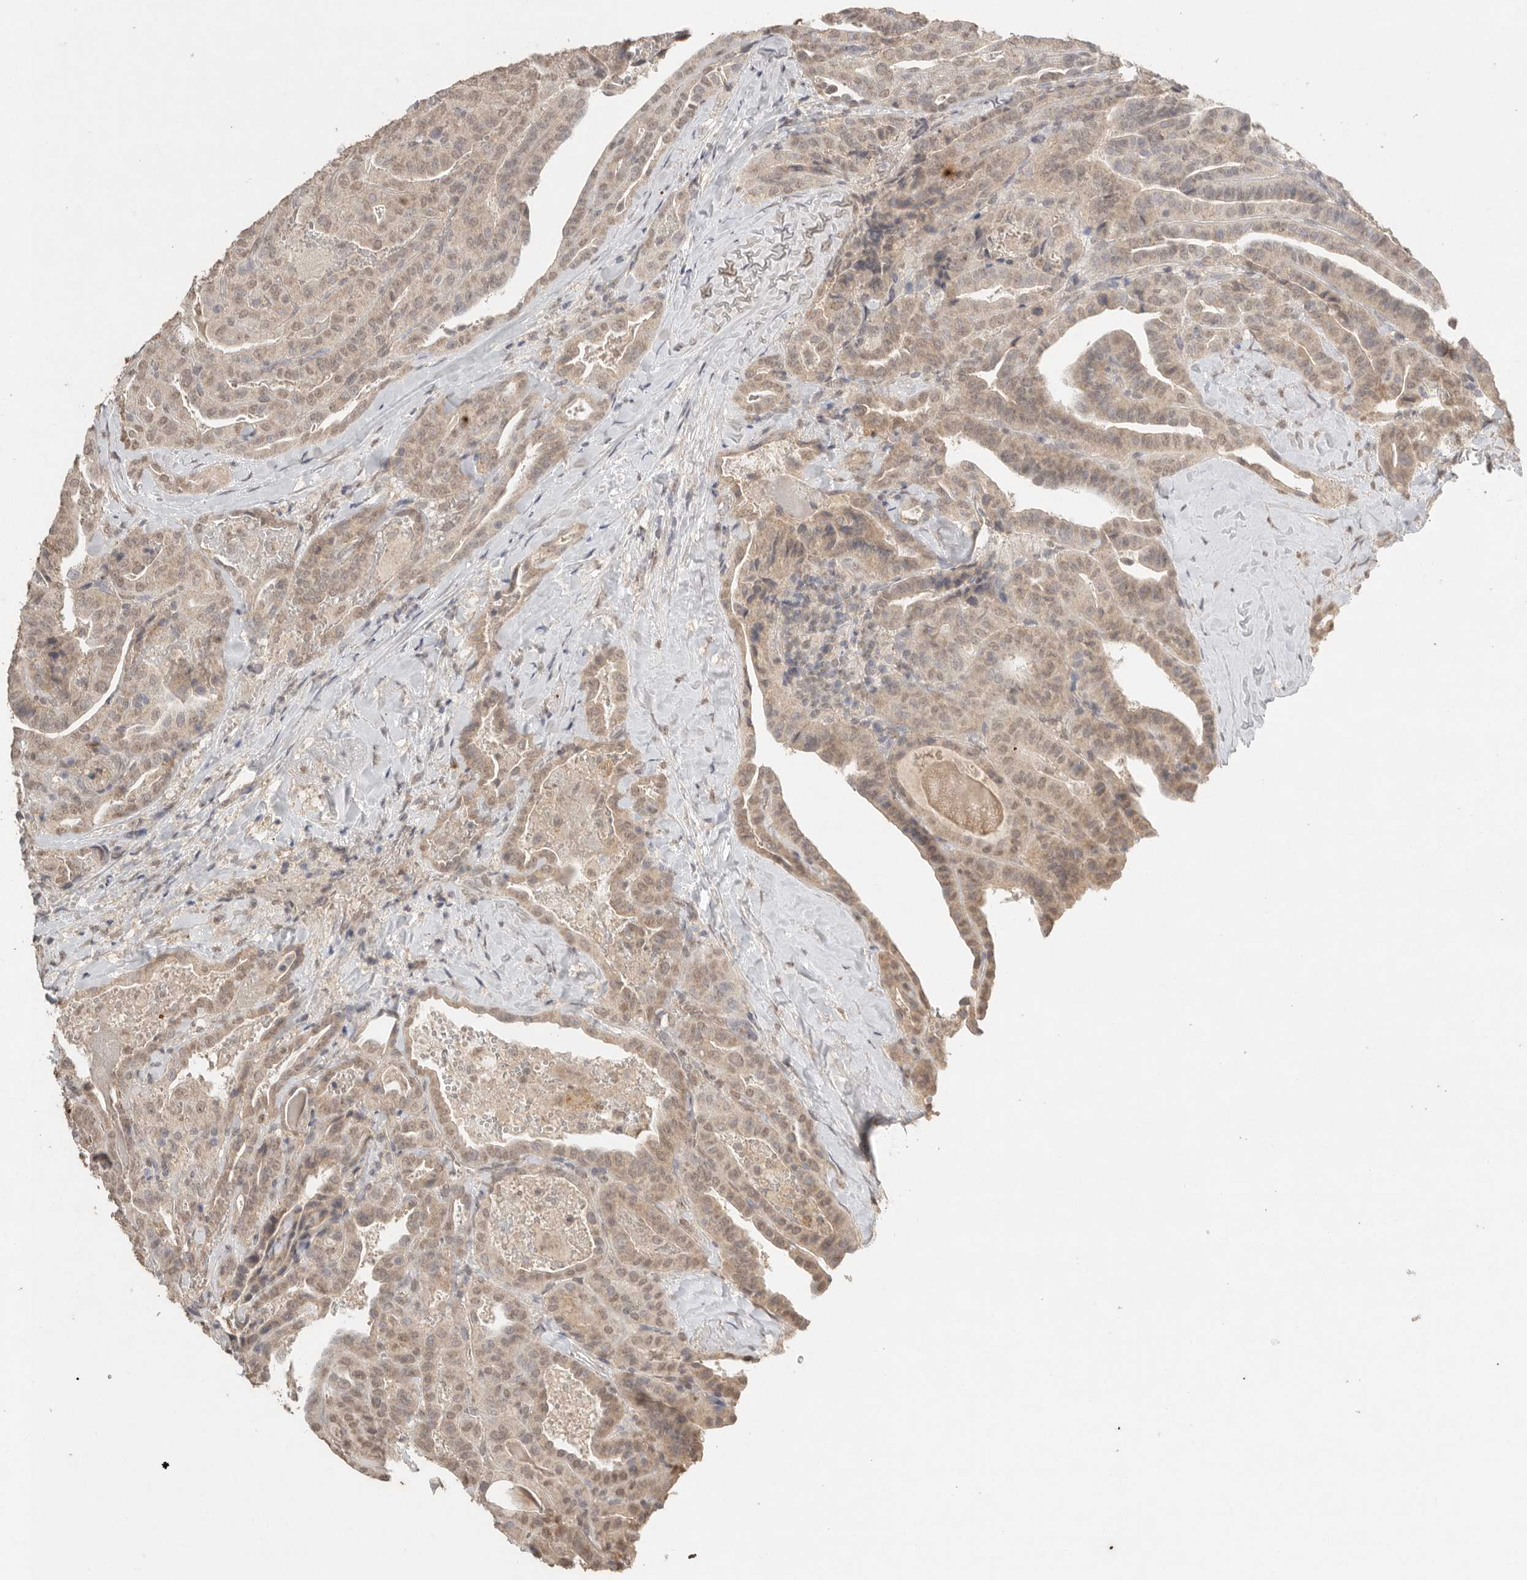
{"staining": {"intensity": "weak", "quantity": "25%-75%", "location": "cytoplasmic/membranous,nuclear"}, "tissue": "thyroid cancer", "cell_type": "Tumor cells", "image_type": "cancer", "snomed": [{"axis": "morphology", "description": "Papillary adenocarcinoma, NOS"}, {"axis": "topography", "description": "Thyroid gland"}], "caption": "Protein expression analysis of thyroid papillary adenocarcinoma exhibits weak cytoplasmic/membranous and nuclear expression in approximately 25%-75% of tumor cells. (DAB IHC with brightfield microscopy, high magnification).", "gene": "KLK5", "patient": {"sex": "male", "age": 77}}